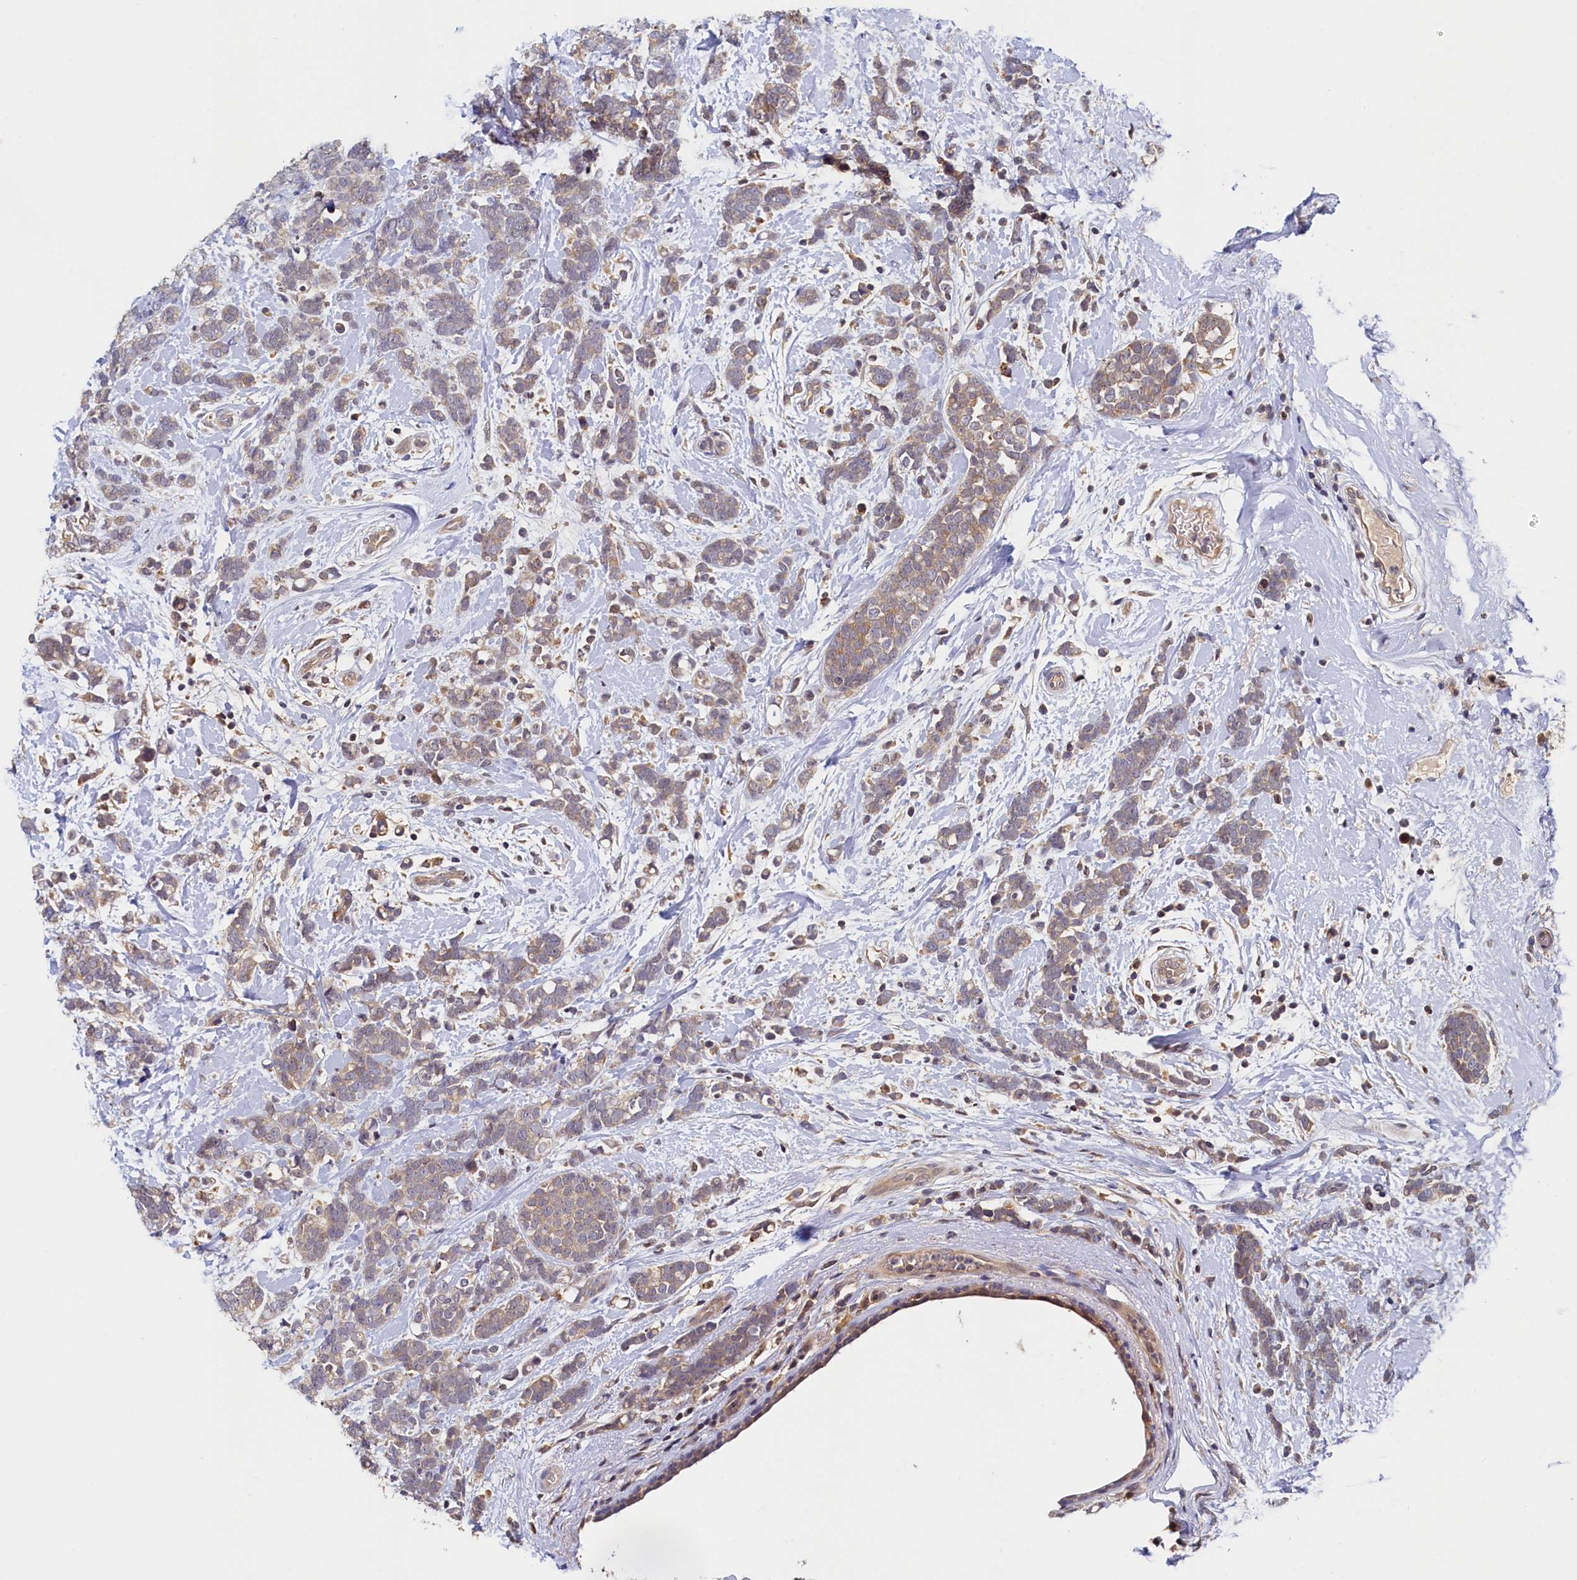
{"staining": {"intensity": "weak", "quantity": ">75%", "location": "cytoplasmic/membranous"}, "tissue": "breast cancer", "cell_type": "Tumor cells", "image_type": "cancer", "snomed": [{"axis": "morphology", "description": "Lobular carcinoma"}, {"axis": "topography", "description": "Breast"}], "caption": "Breast cancer (lobular carcinoma) was stained to show a protein in brown. There is low levels of weak cytoplasmic/membranous expression in approximately >75% of tumor cells. Nuclei are stained in blue.", "gene": "PAAF1", "patient": {"sex": "female", "age": 58}}